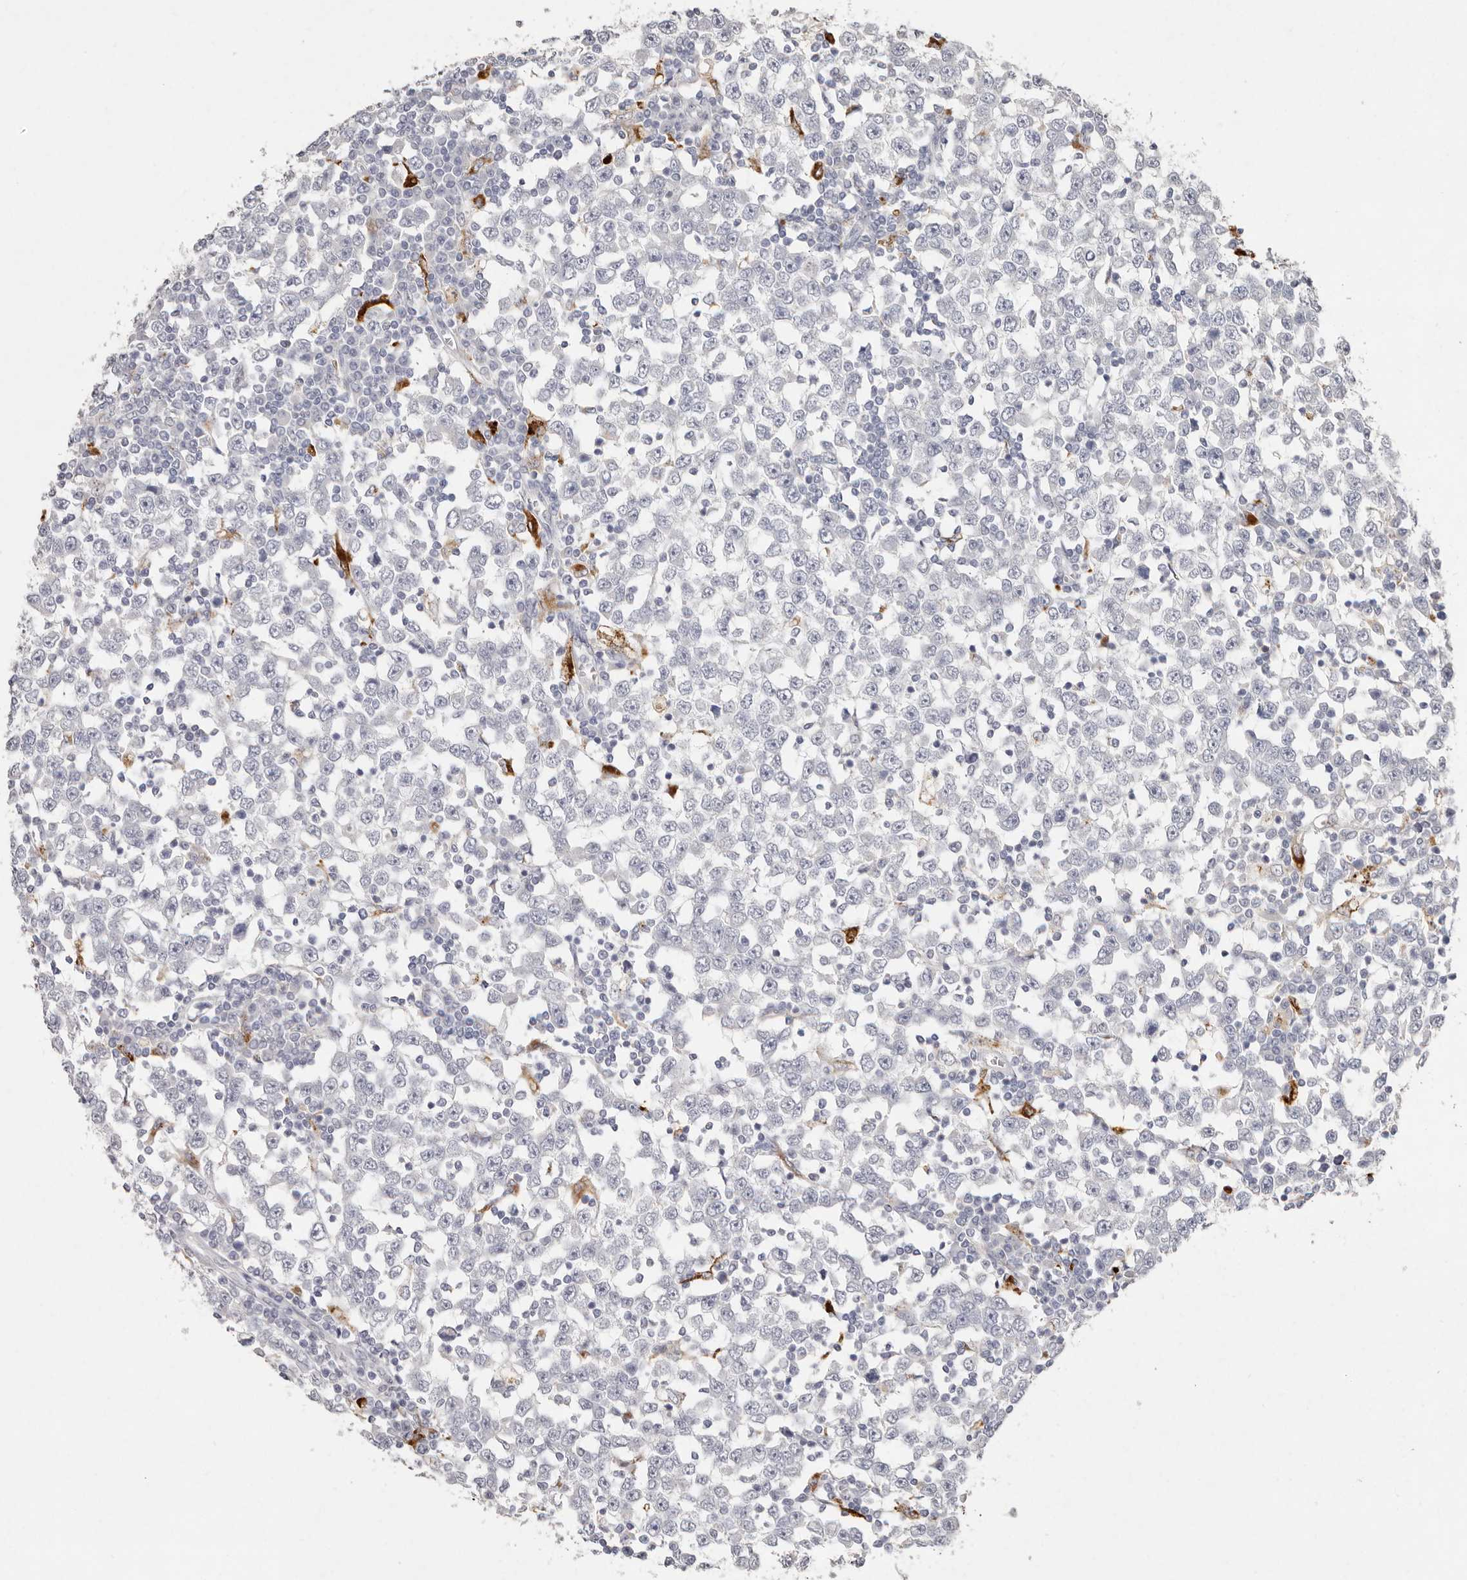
{"staining": {"intensity": "negative", "quantity": "none", "location": "none"}, "tissue": "testis cancer", "cell_type": "Tumor cells", "image_type": "cancer", "snomed": [{"axis": "morphology", "description": "Seminoma, NOS"}, {"axis": "topography", "description": "Testis"}], "caption": "This is an immunohistochemistry (IHC) histopathology image of seminoma (testis). There is no staining in tumor cells.", "gene": "FAM185A", "patient": {"sex": "male", "age": 65}}